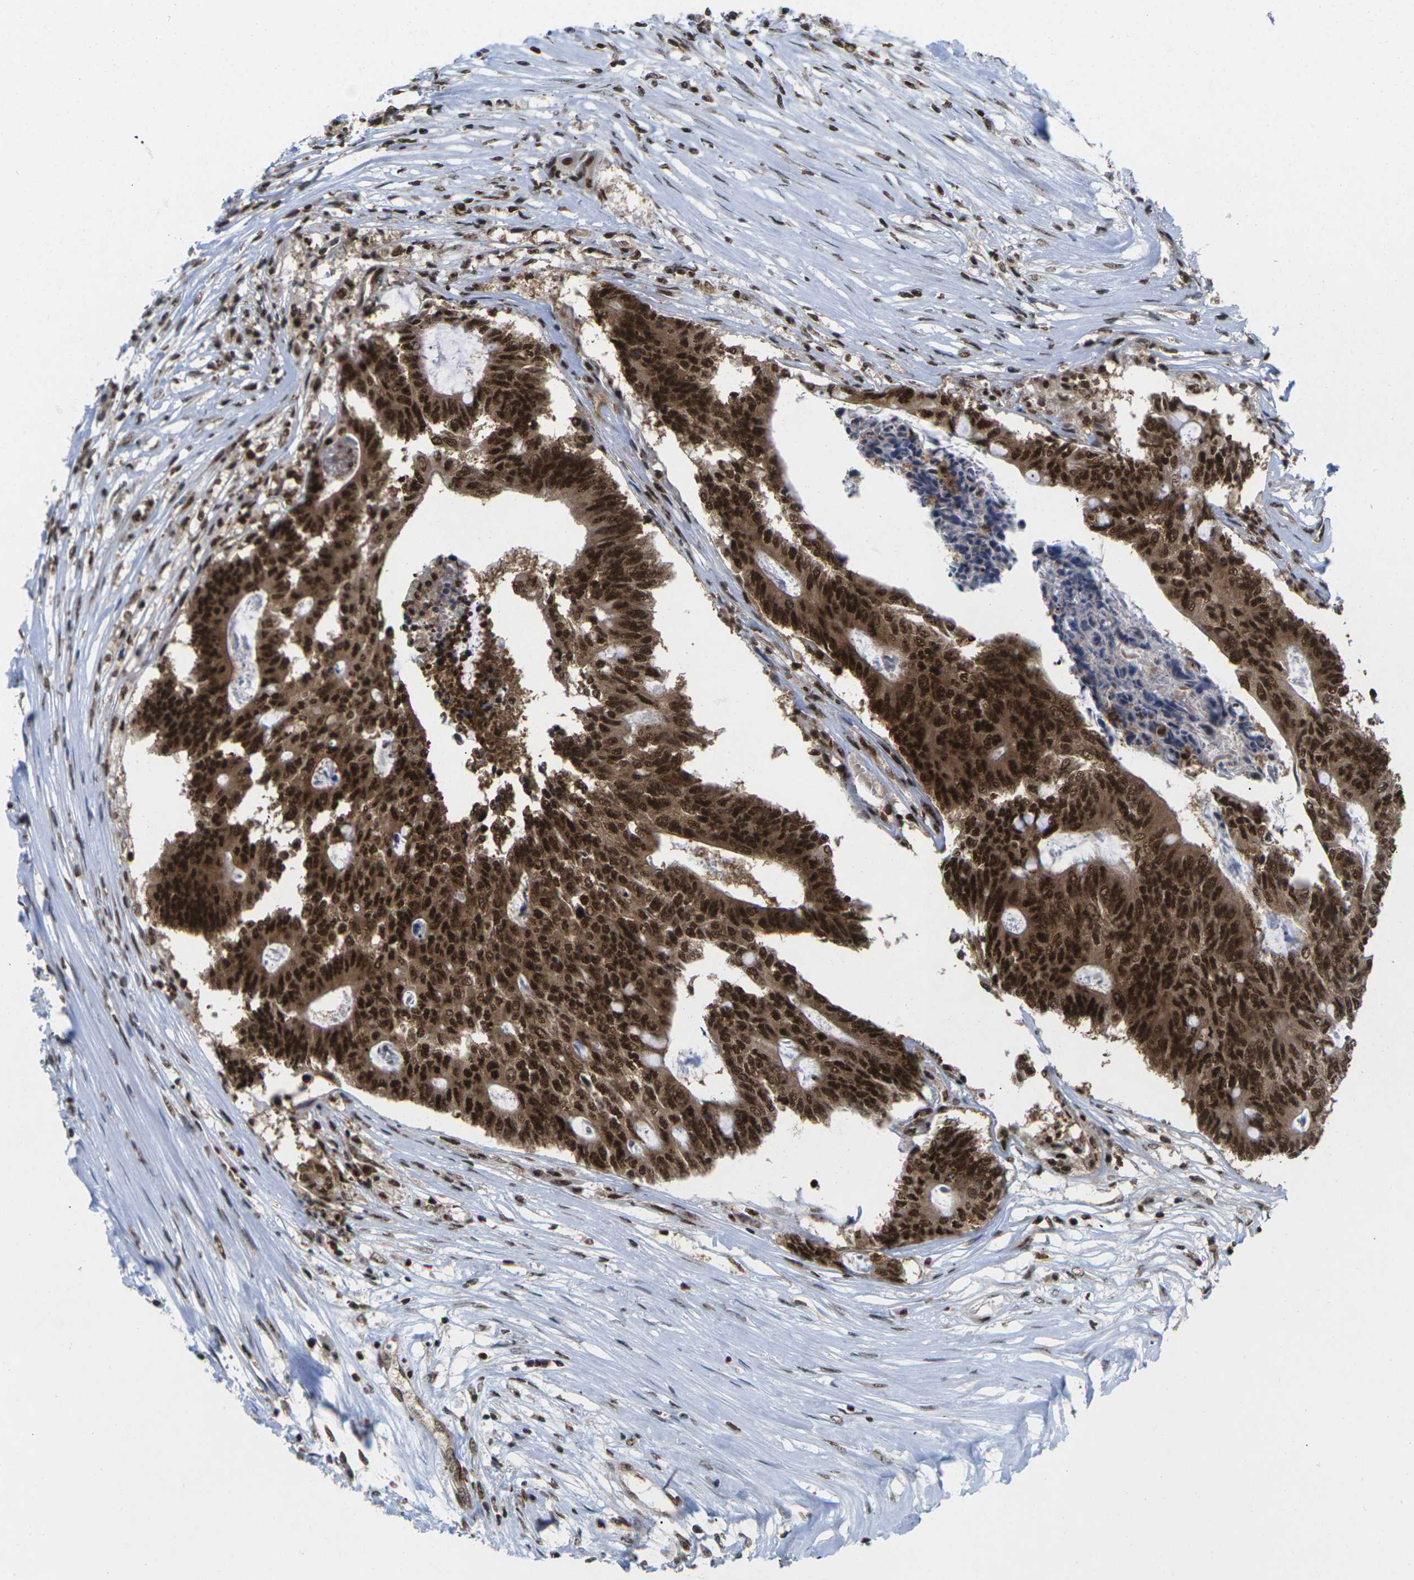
{"staining": {"intensity": "strong", "quantity": ">75%", "location": "cytoplasmic/membranous,nuclear"}, "tissue": "colorectal cancer", "cell_type": "Tumor cells", "image_type": "cancer", "snomed": [{"axis": "morphology", "description": "Adenocarcinoma, NOS"}, {"axis": "topography", "description": "Rectum"}], "caption": "Adenocarcinoma (colorectal) tissue demonstrates strong cytoplasmic/membranous and nuclear staining in about >75% of tumor cells The staining was performed using DAB, with brown indicating positive protein expression. Nuclei are stained blue with hematoxylin.", "gene": "MAGOH", "patient": {"sex": "male", "age": 63}}